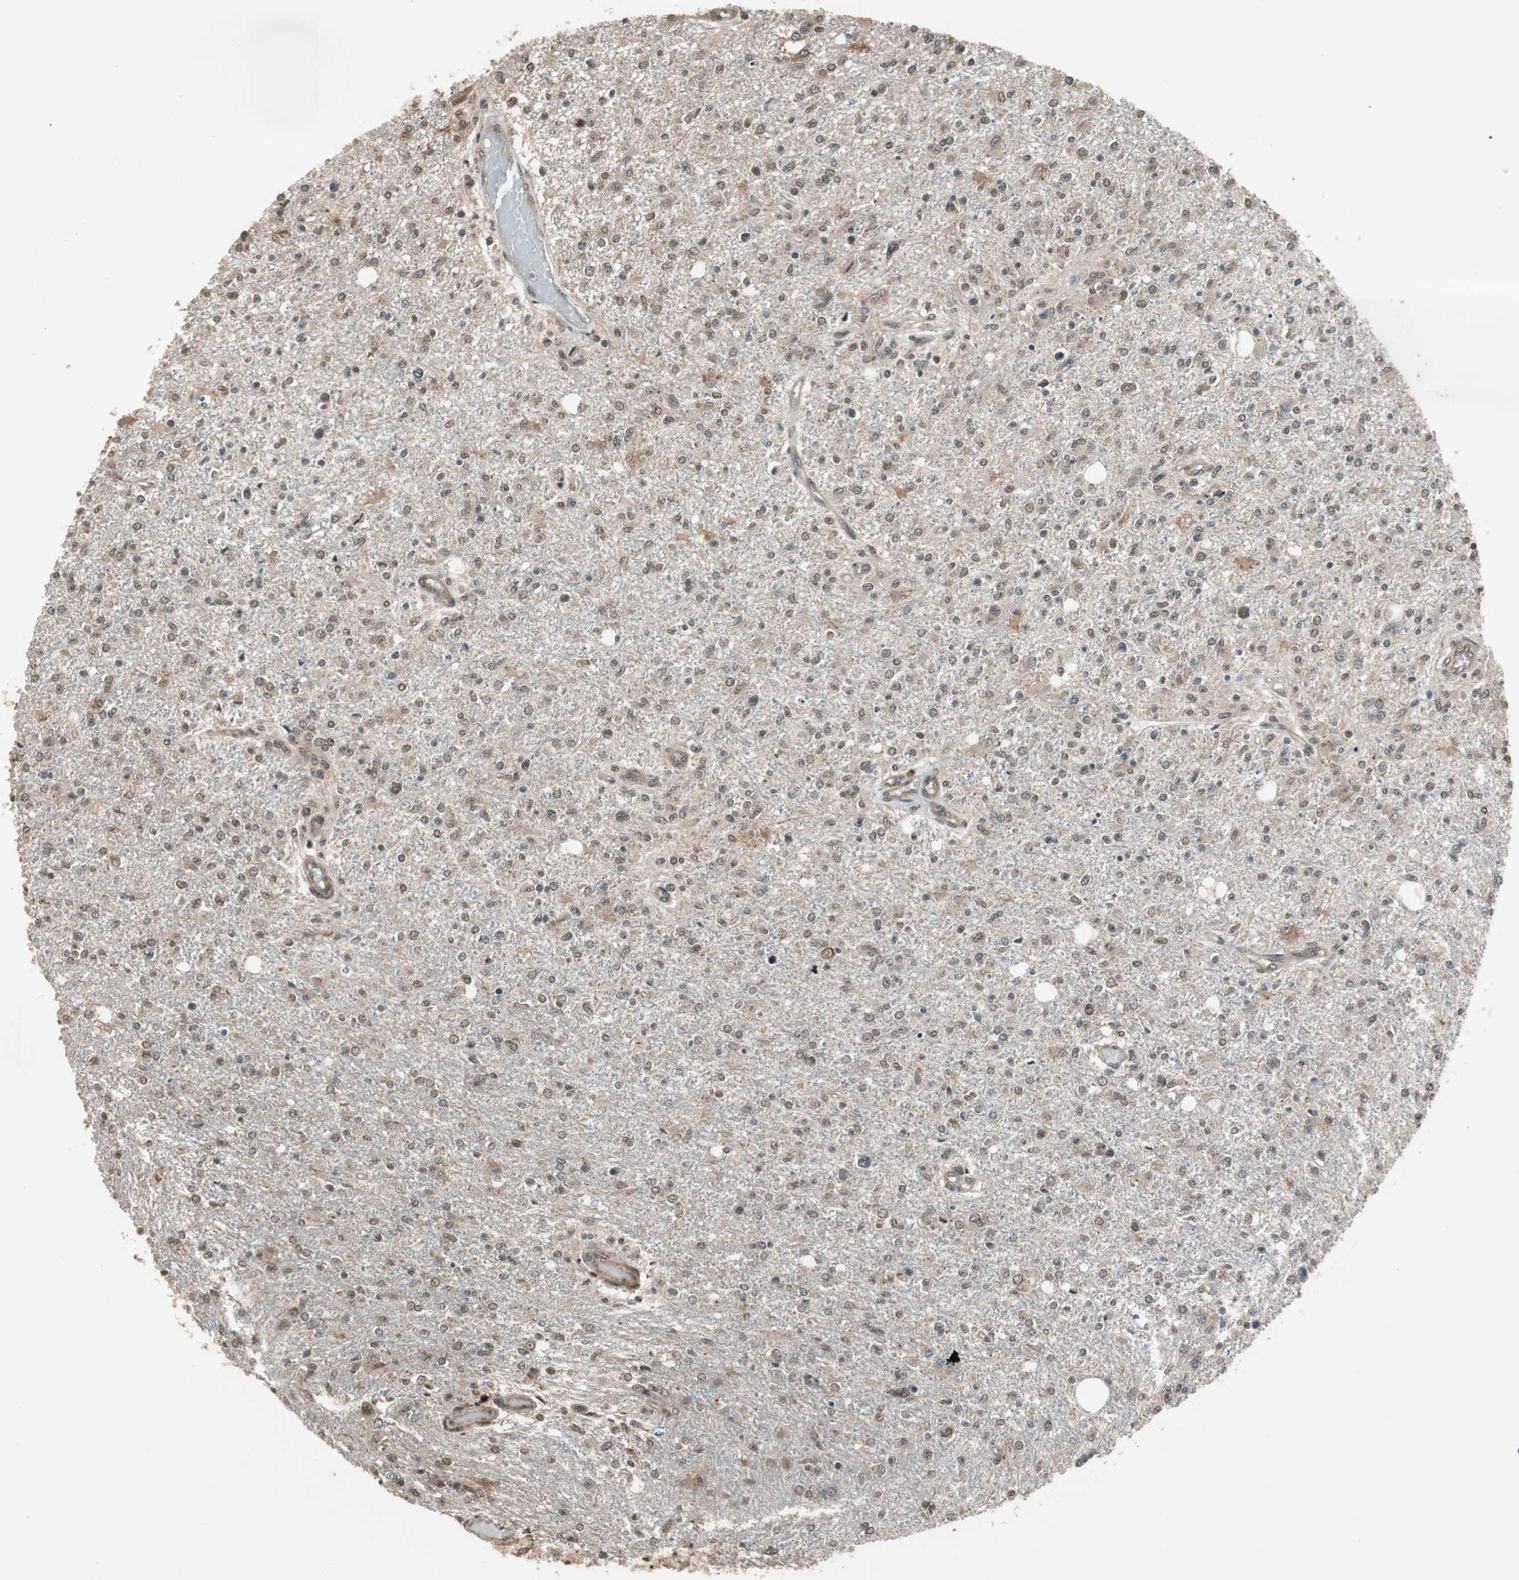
{"staining": {"intensity": "weak", "quantity": "<25%", "location": "cytoplasmic/membranous"}, "tissue": "glioma", "cell_type": "Tumor cells", "image_type": "cancer", "snomed": [{"axis": "morphology", "description": "Glioma, malignant, High grade"}, {"axis": "topography", "description": "Cerebral cortex"}], "caption": "The histopathology image reveals no significant expression in tumor cells of glioma.", "gene": "DRAP1", "patient": {"sex": "male", "age": 76}}